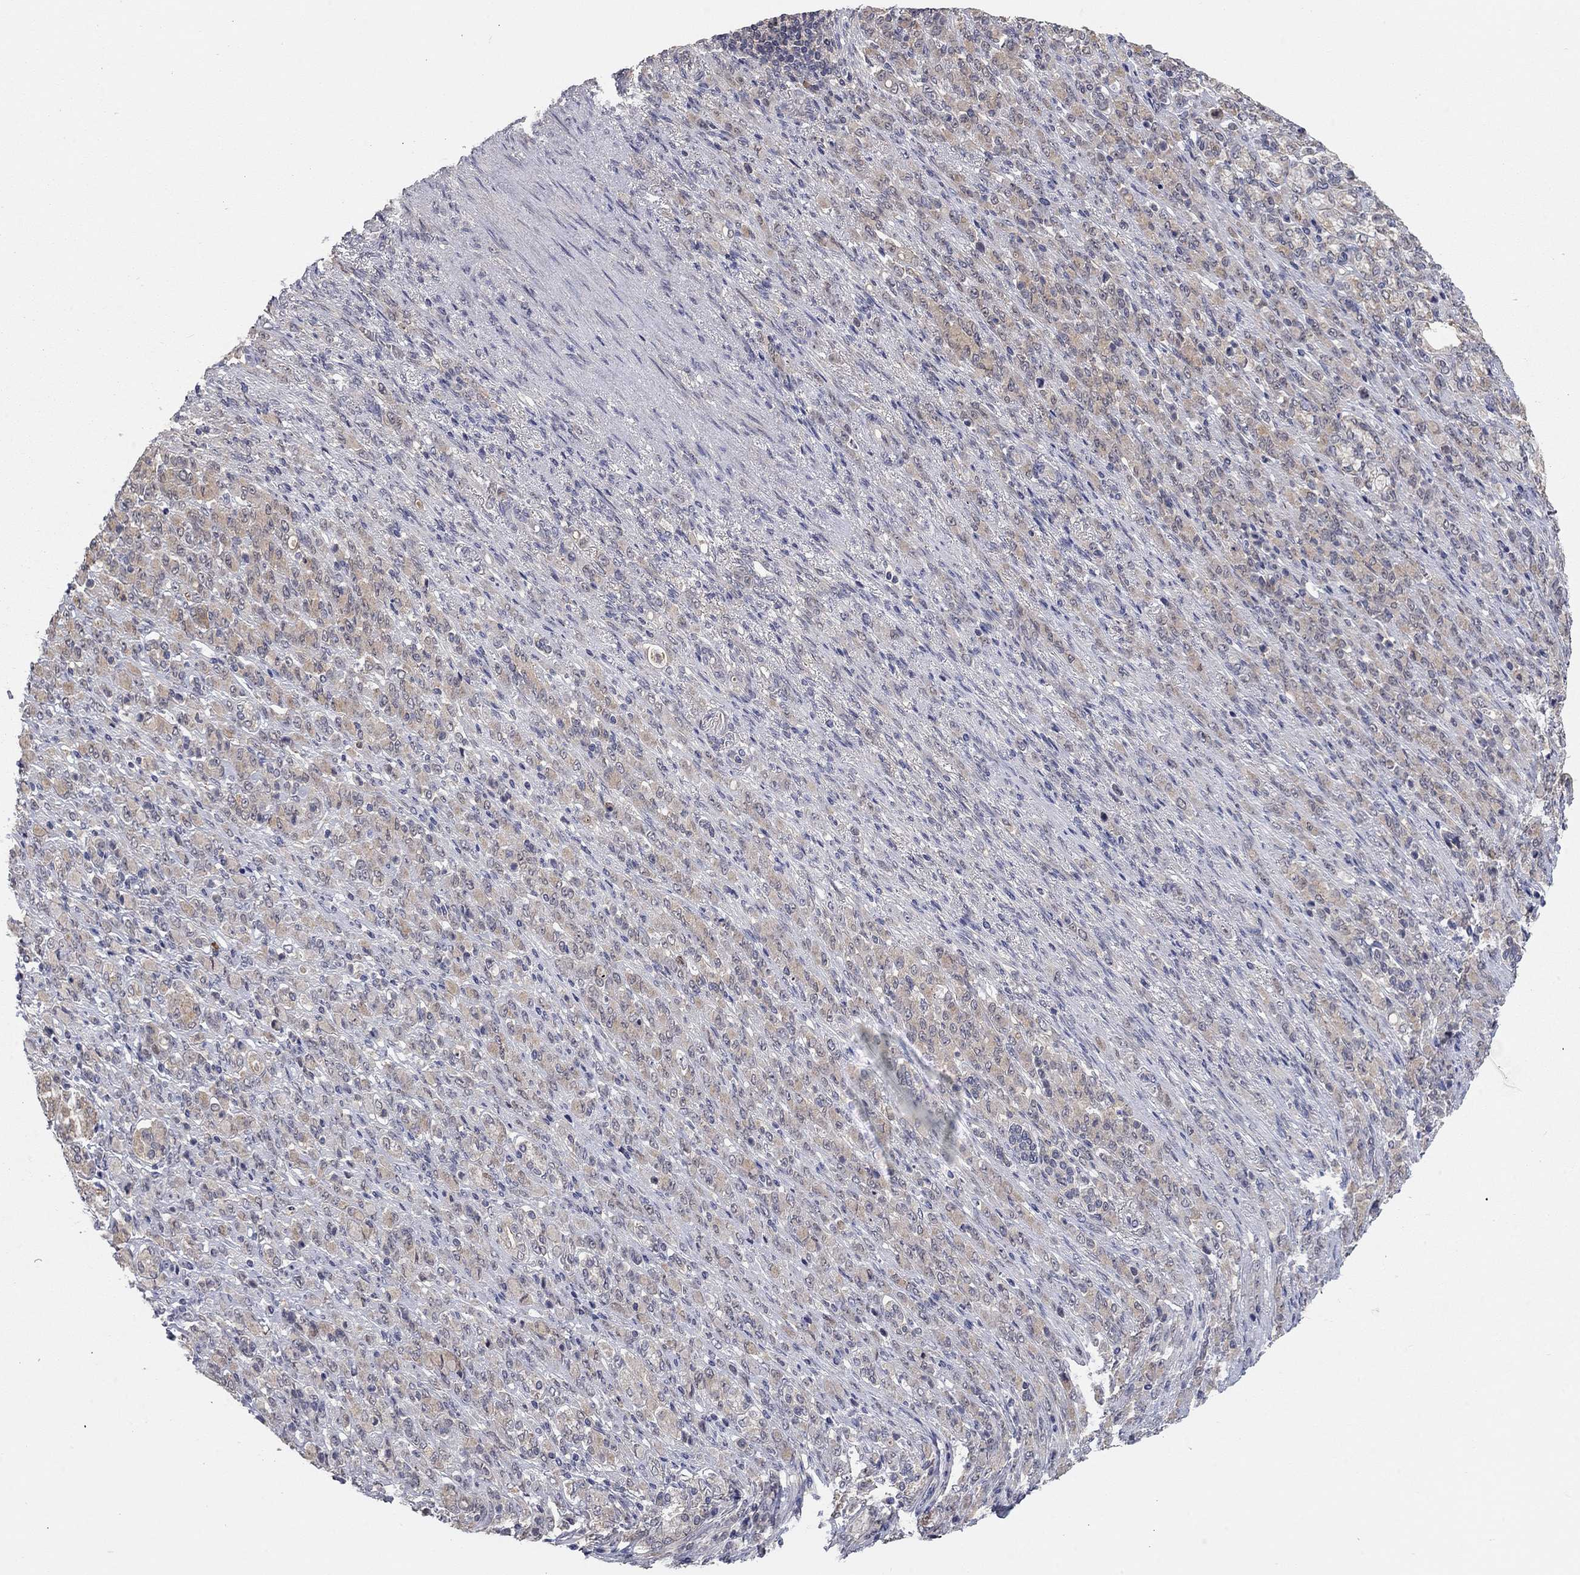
{"staining": {"intensity": "moderate", "quantity": "25%-75%", "location": "cytoplasmic/membranous"}, "tissue": "stomach cancer", "cell_type": "Tumor cells", "image_type": "cancer", "snomed": [{"axis": "morphology", "description": "Normal tissue, NOS"}, {"axis": "morphology", "description": "Adenocarcinoma, NOS"}, {"axis": "topography", "description": "Stomach"}], "caption": "Protein expression by IHC exhibits moderate cytoplasmic/membranous staining in about 25%-75% of tumor cells in stomach adenocarcinoma.", "gene": "WASF3", "patient": {"sex": "female", "age": 79}}